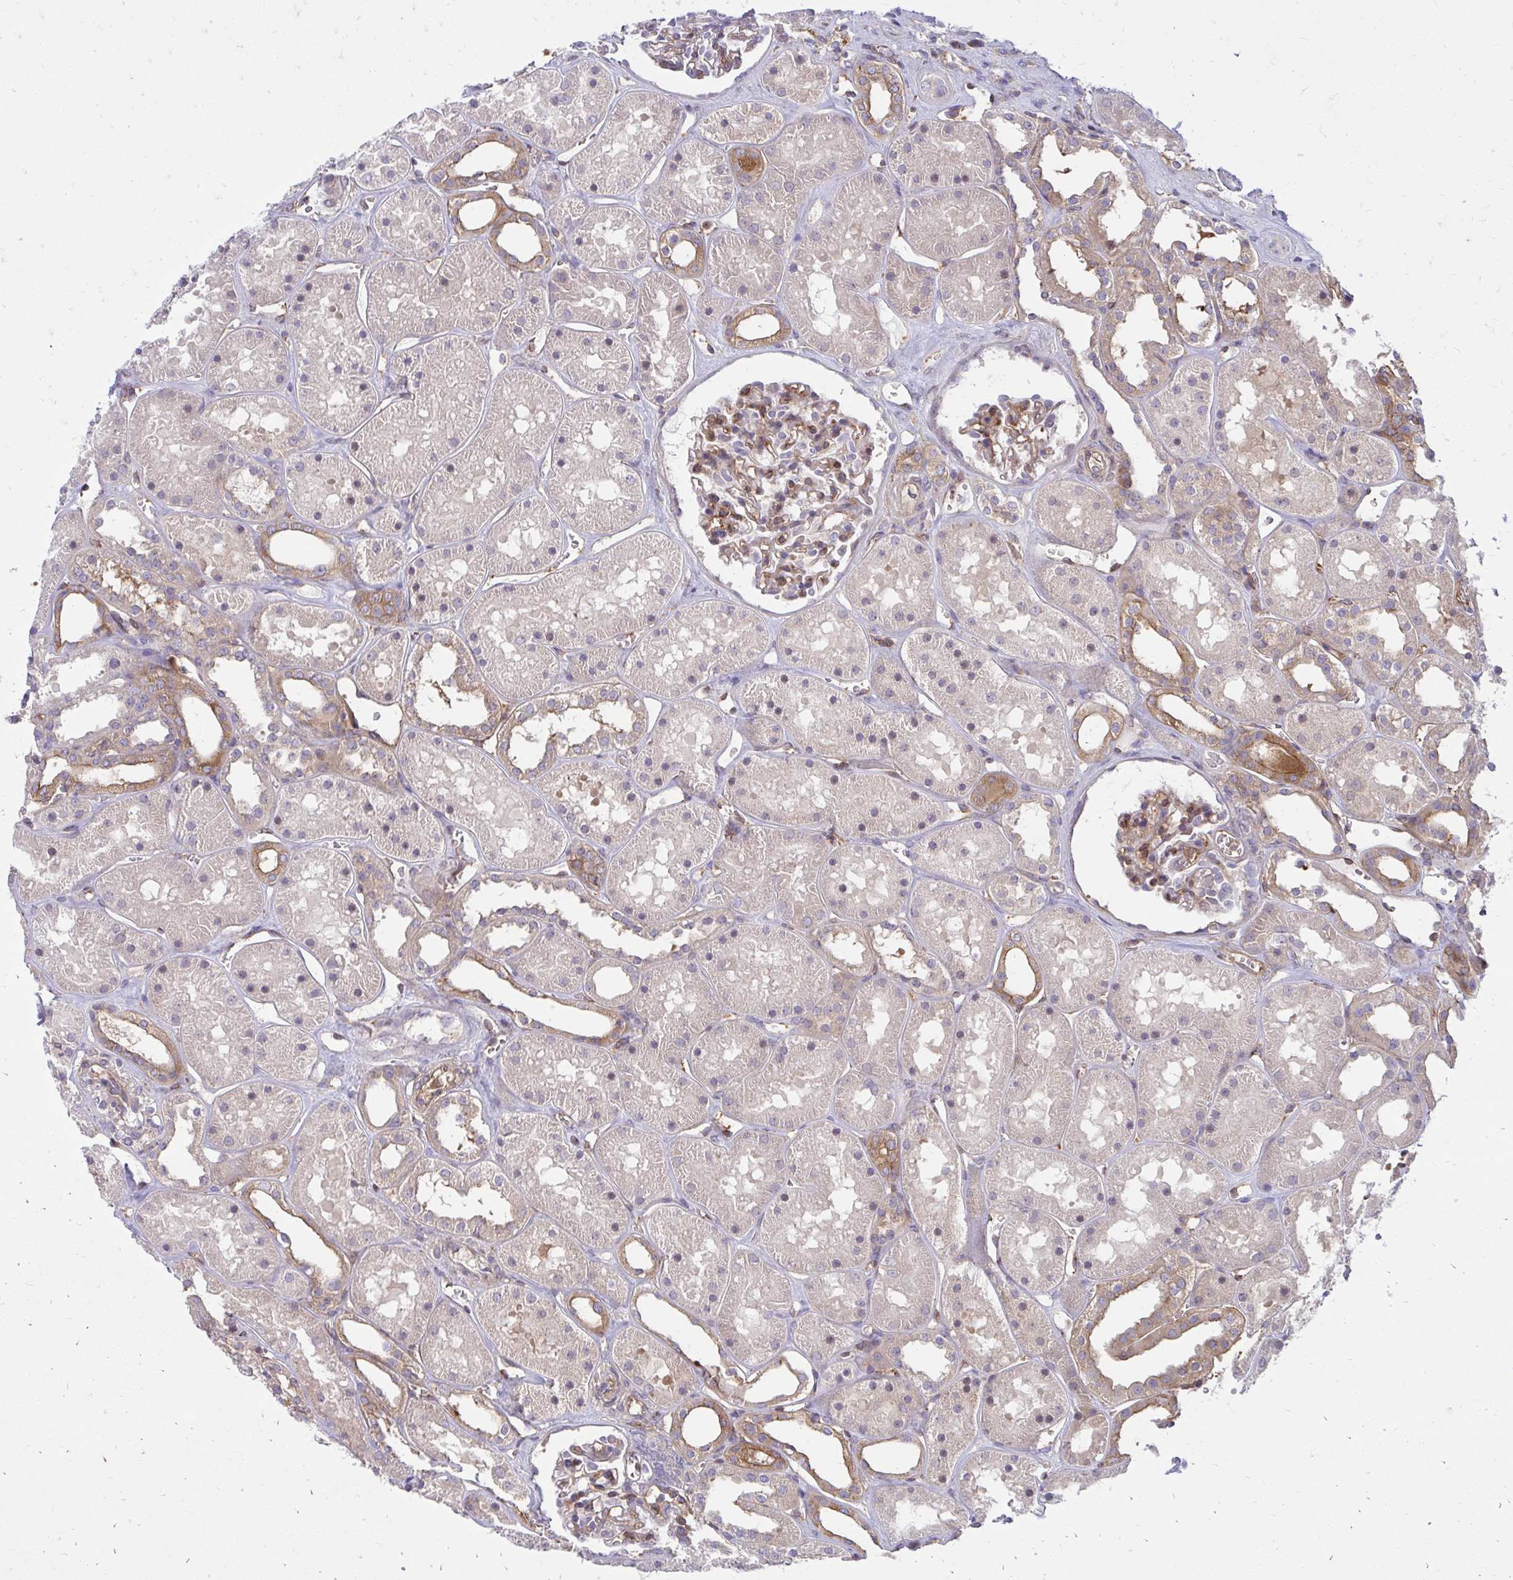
{"staining": {"intensity": "moderate", "quantity": "25%-75%", "location": "cytoplasmic/membranous"}, "tissue": "kidney", "cell_type": "Cells in glomeruli", "image_type": "normal", "snomed": [{"axis": "morphology", "description": "Normal tissue, NOS"}, {"axis": "topography", "description": "Kidney"}], "caption": "Immunohistochemical staining of benign kidney shows moderate cytoplasmic/membranous protein positivity in about 25%-75% of cells in glomeruli. The staining is performed using DAB brown chromogen to label protein expression. The nuclei are counter-stained blue using hematoxylin.", "gene": "ASAP1", "patient": {"sex": "female", "age": 41}}